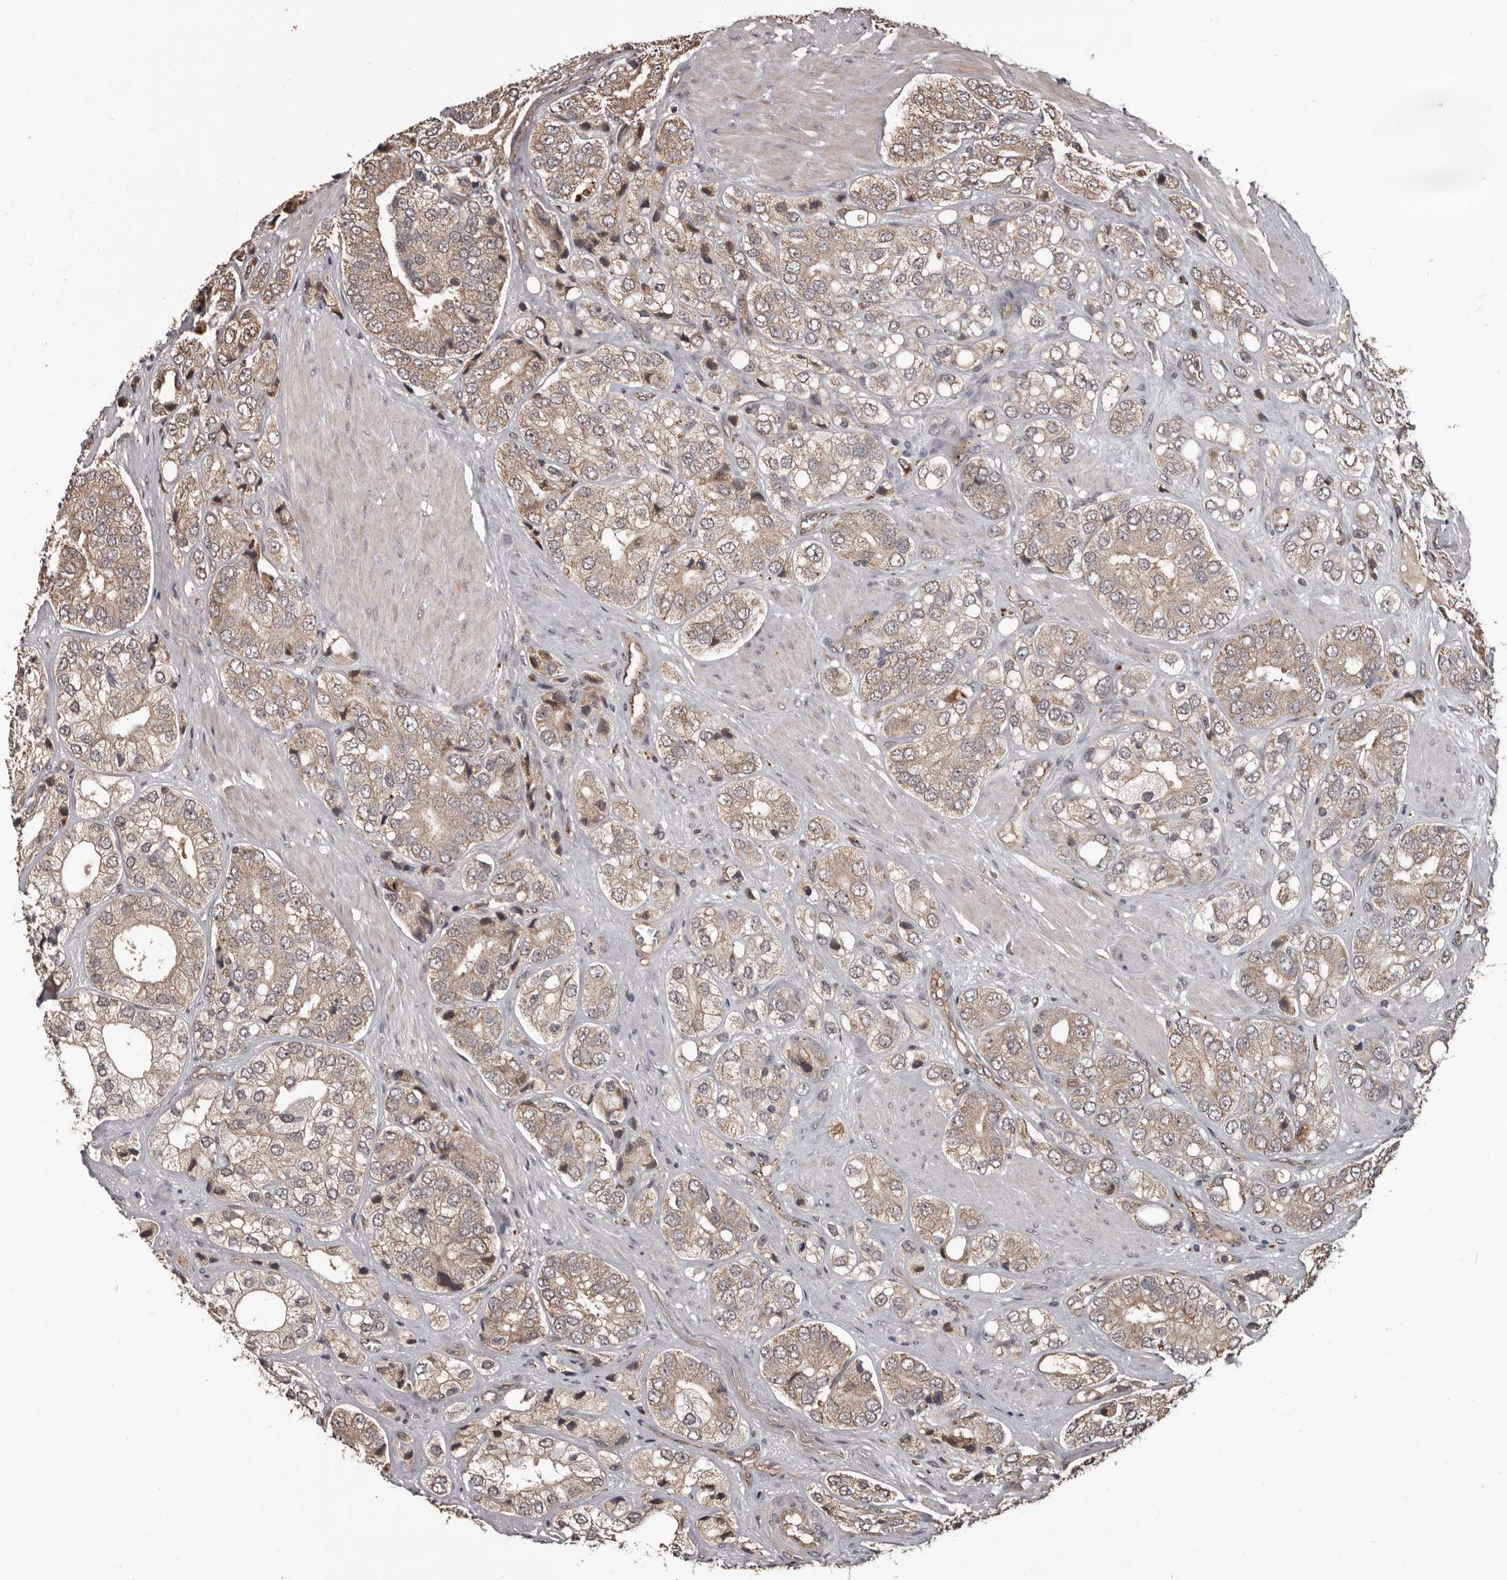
{"staining": {"intensity": "weak", "quantity": ">75%", "location": "cytoplasmic/membranous"}, "tissue": "prostate cancer", "cell_type": "Tumor cells", "image_type": "cancer", "snomed": [{"axis": "morphology", "description": "Adenocarcinoma, High grade"}, {"axis": "topography", "description": "Prostate"}], "caption": "Human adenocarcinoma (high-grade) (prostate) stained with a protein marker displays weak staining in tumor cells.", "gene": "AHR", "patient": {"sex": "male", "age": 50}}